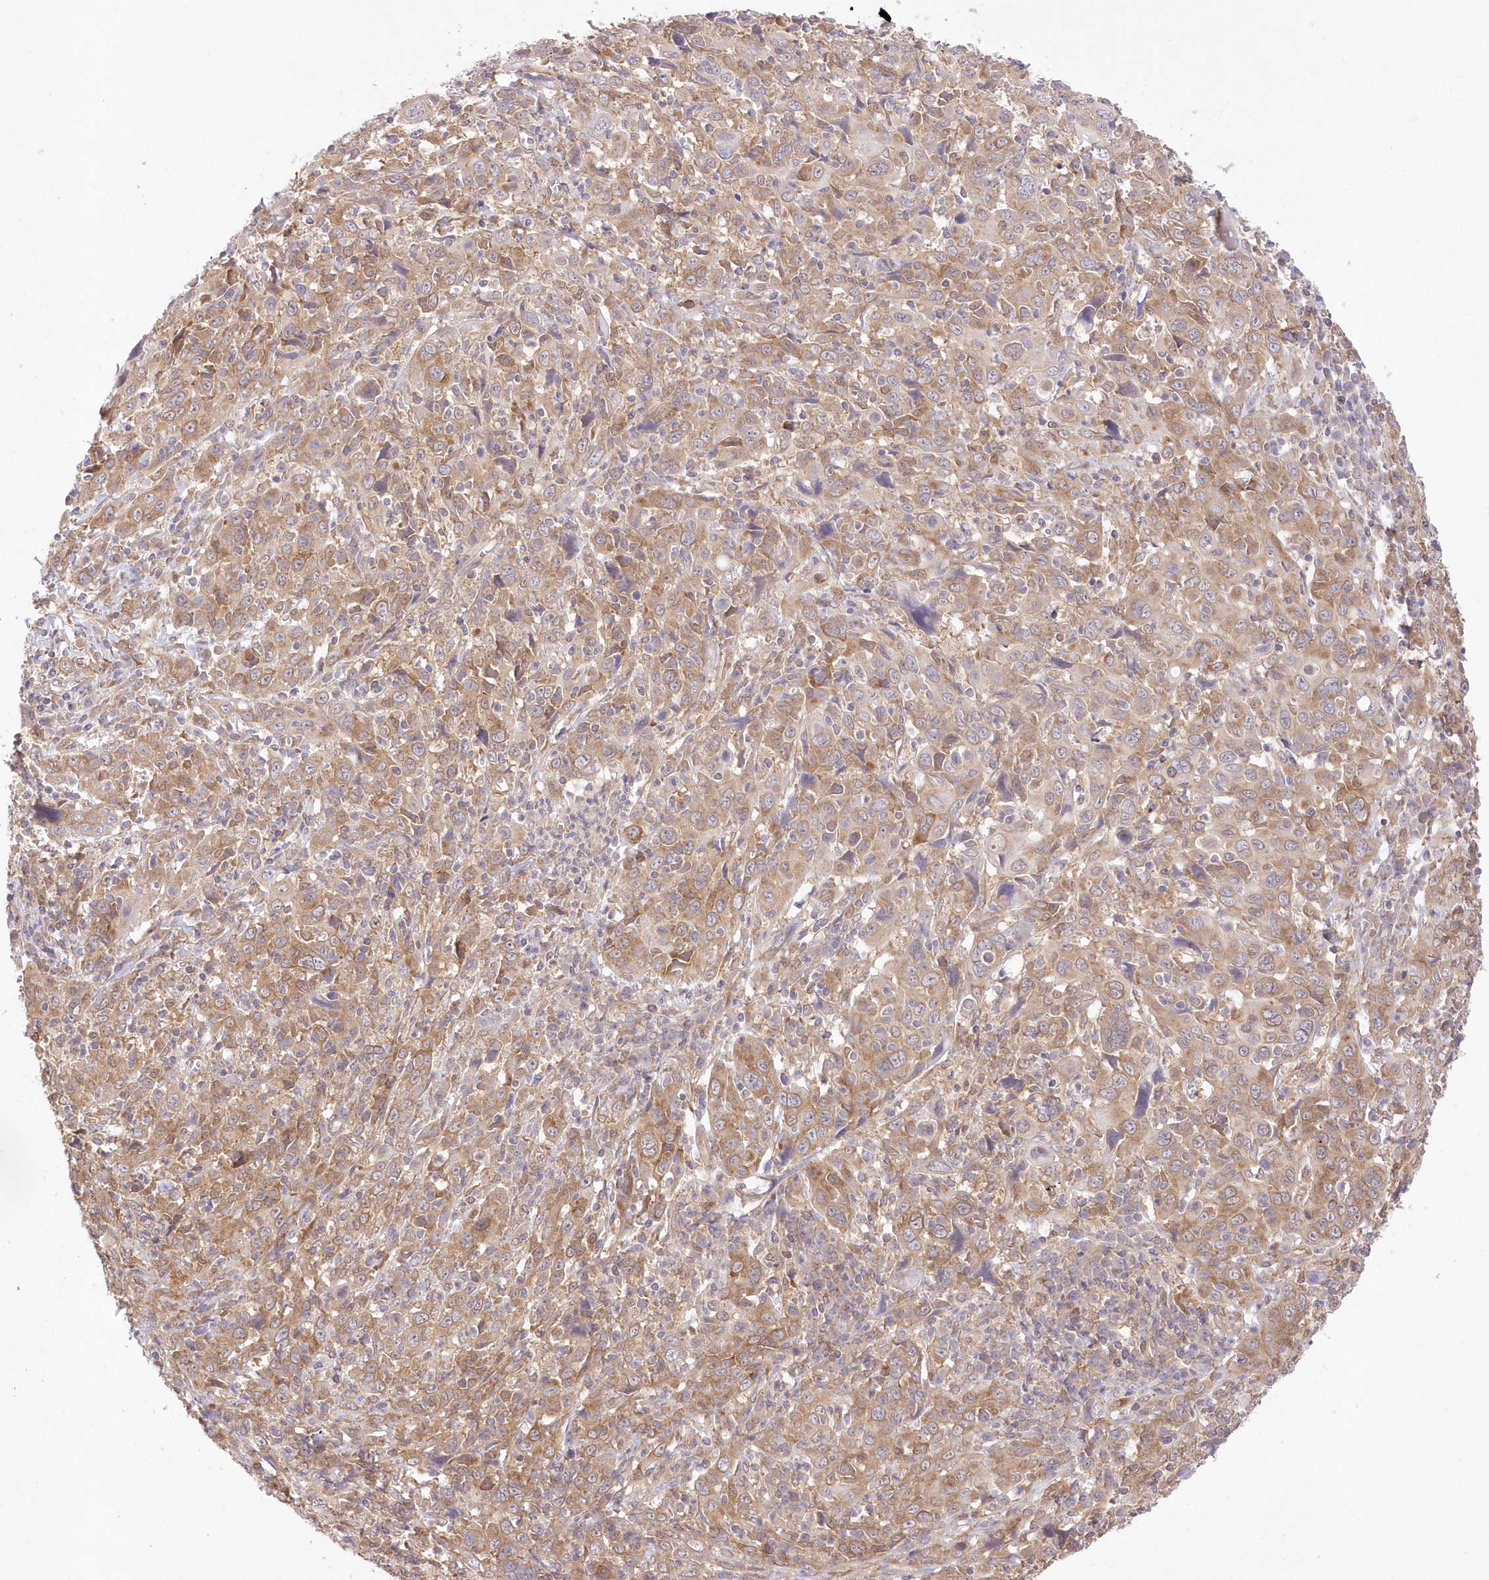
{"staining": {"intensity": "moderate", "quantity": ">75%", "location": "cytoplasmic/membranous"}, "tissue": "cervical cancer", "cell_type": "Tumor cells", "image_type": "cancer", "snomed": [{"axis": "morphology", "description": "Squamous cell carcinoma, NOS"}, {"axis": "topography", "description": "Cervix"}], "caption": "Moderate cytoplasmic/membranous expression is identified in about >75% of tumor cells in cervical cancer (squamous cell carcinoma).", "gene": "RNPEP", "patient": {"sex": "female", "age": 46}}